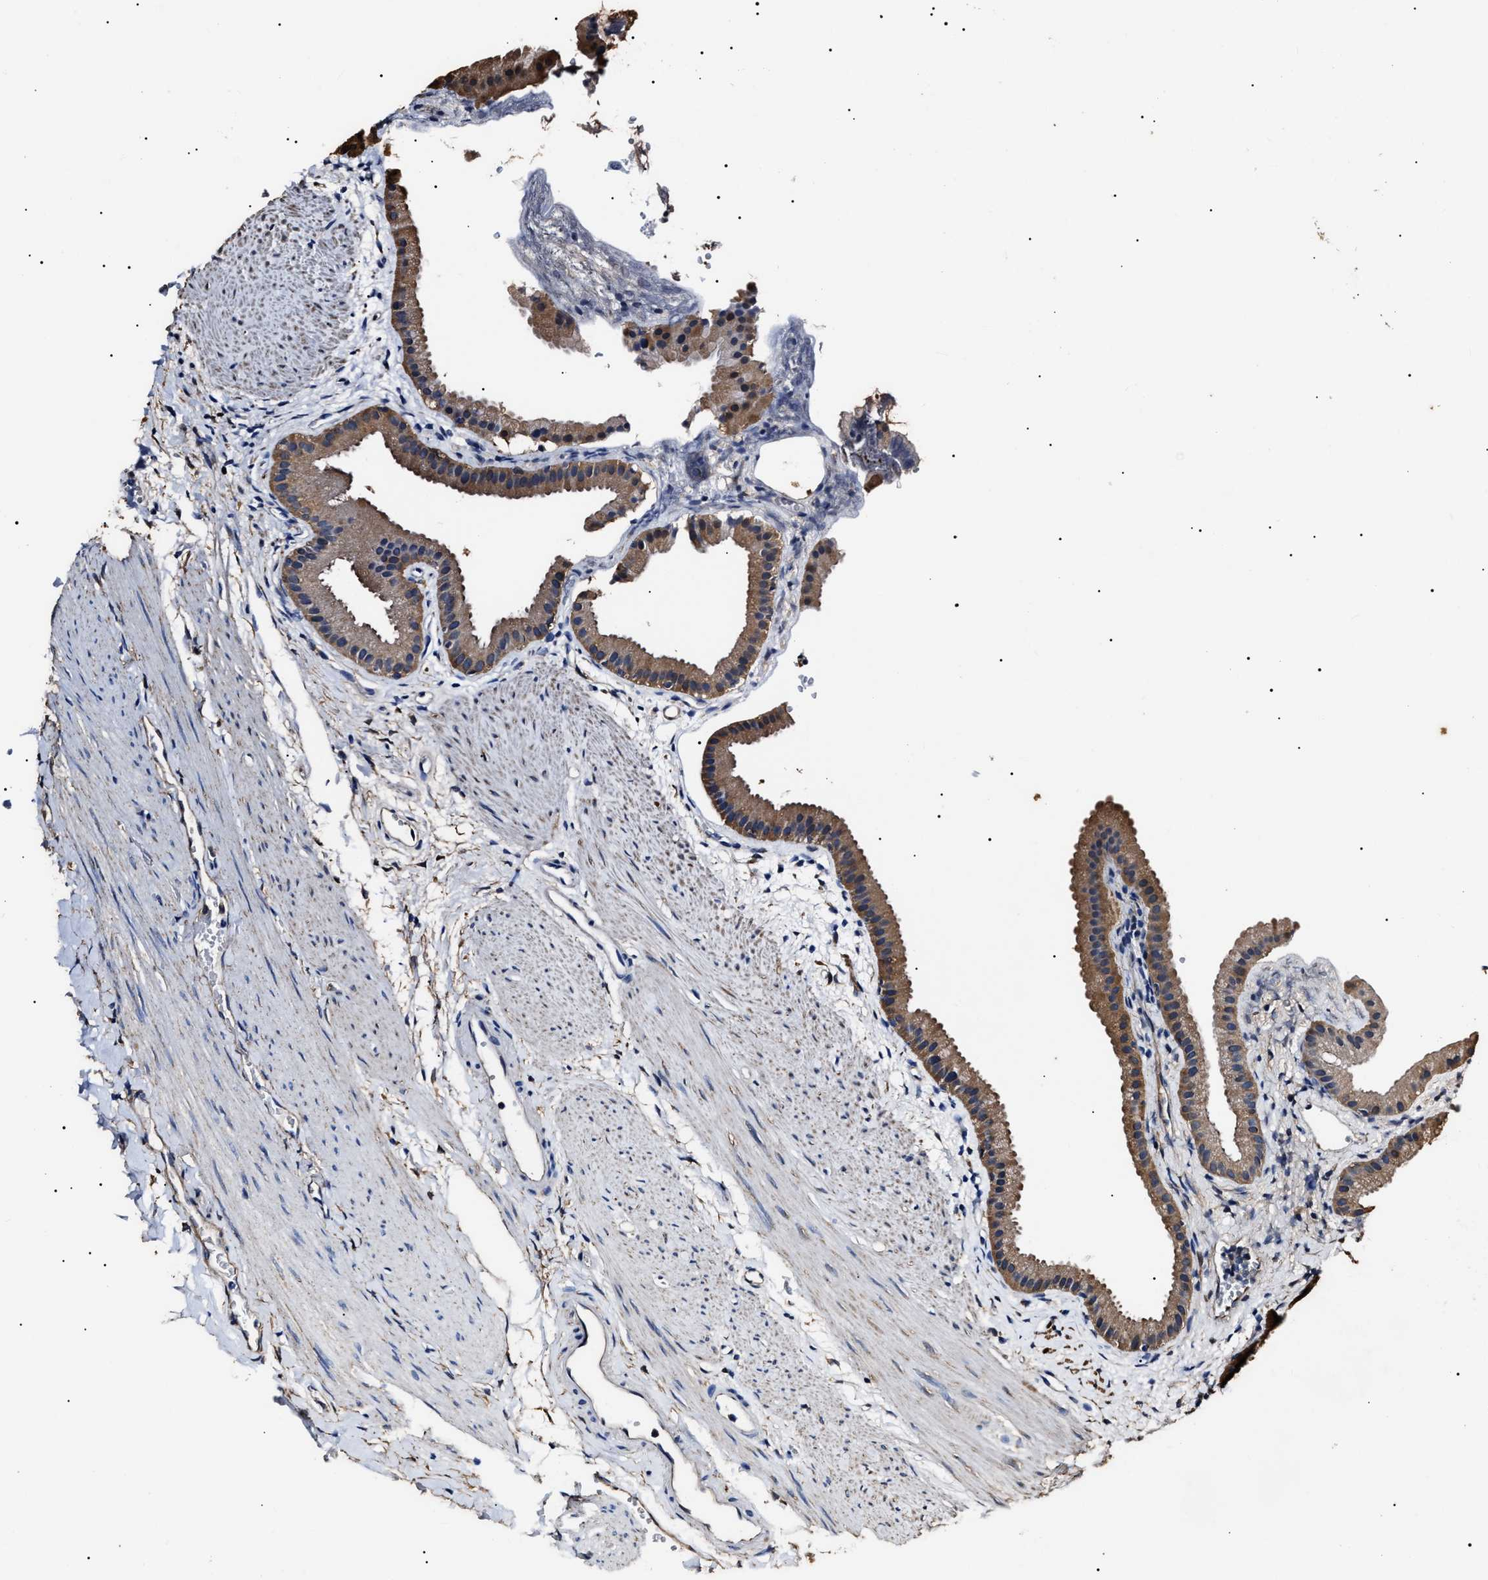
{"staining": {"intensity": "moderate", "quantity": ">75%", "location": "cytoplasmic/membranous"}, "tissue": "gallbladder", "cell_type": "Glandular cells", "image_type": "normal", "snomed": [{"axis": "morphology", "description": "Normal tissue, NOS"}, {"axis": "topography", "description": "Gallbladder"}], "caption": "Moderate cytoplasmic/membranous staining for a protein is seen in approximately >75% of glandular cells of benign gallbladder using immunohistochemistry (IHC).", "gene": "ALDH1A1", "patient": {"sex": "female", "age": 64}}